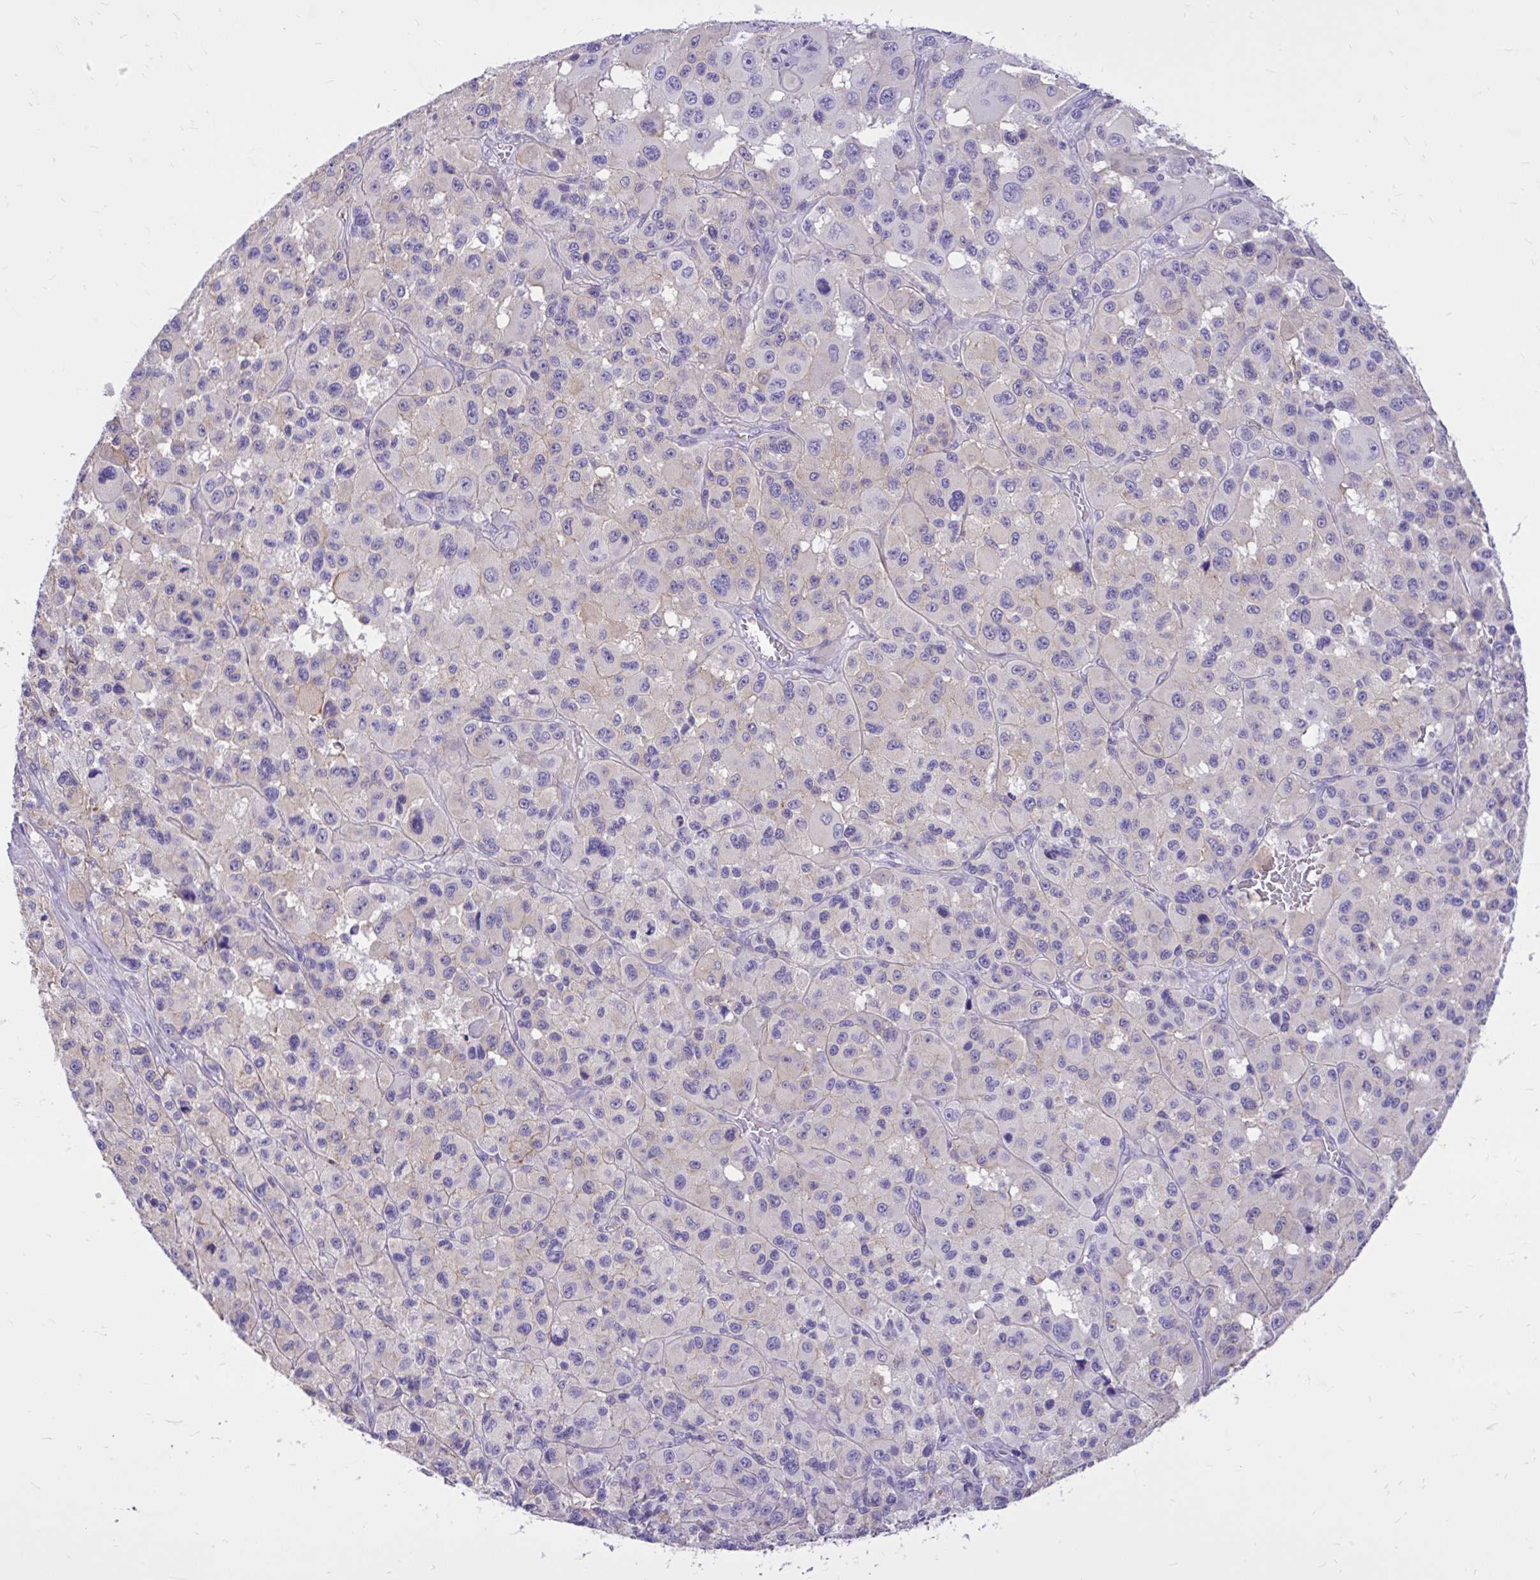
{"staining": {"intensity": "weak", "quantity": "<25%", "location": "cytoplasmic/membranous"}, "tissue": "melanoma", "cell_type": "Tumor cells", "image_type": "cancer", "snomed": [{"axis": "morphology", "description": "Malignant melanoma, Metastatic site"}, {"axis": "topography", "description": "Lymph node"}], "caption": "IHC photomicrograph of human melanoma stained for a protein (brown), which reveals no staining in tumor cells. (Stains: DAB immunohistochemistry with hematoxylin counter stain, Microscopy: brightfield microscopy at high magnification).", "gene": "TLR7", "patient": {"sex": "female", "age": 65}}